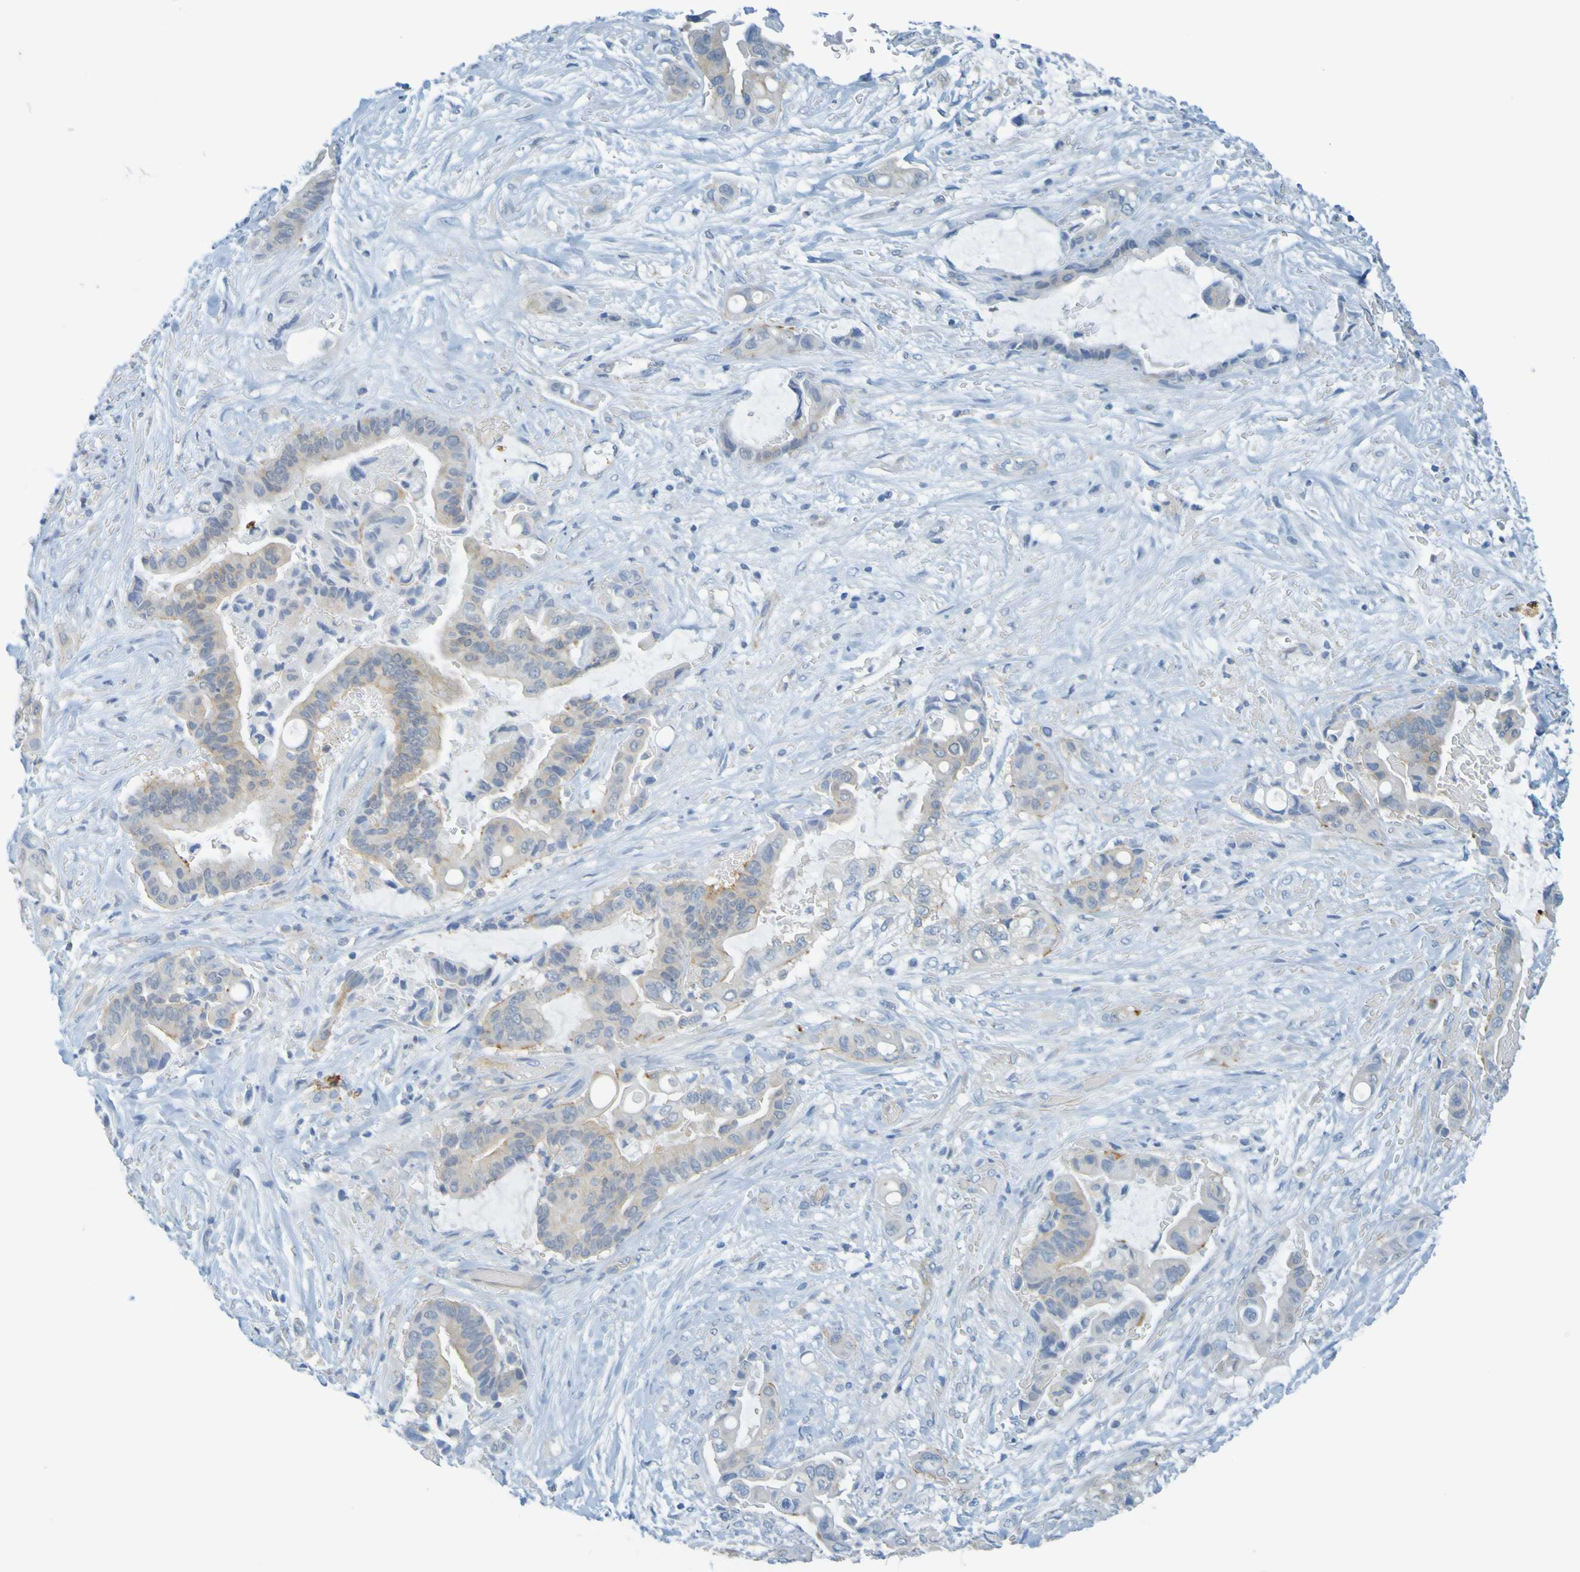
{"staining": {"intensity": "weak", "quantity": ">75%", "location": "cytoplasmic/membranous"}, "tissue": "liver cancer", "cell_type": "Tumor cells", "image_type": "cancer", "snomed": [{"axis": "morphology", "description": "Cholangiocarcinoma"}, {"axis": "topography", "description": "Liver"}], "caption": "Immunohistochemical staining of liver cancer displays low levels of weak cytoplasmic/membranous protein staining in about >75% of tumor cells. (Stains: DAB in brown, nuclei in blue, Microscopy: brightfield microscopy at high magnification).", "gene": "APPL1", "patient": {"sex": "female", "age": 61}}